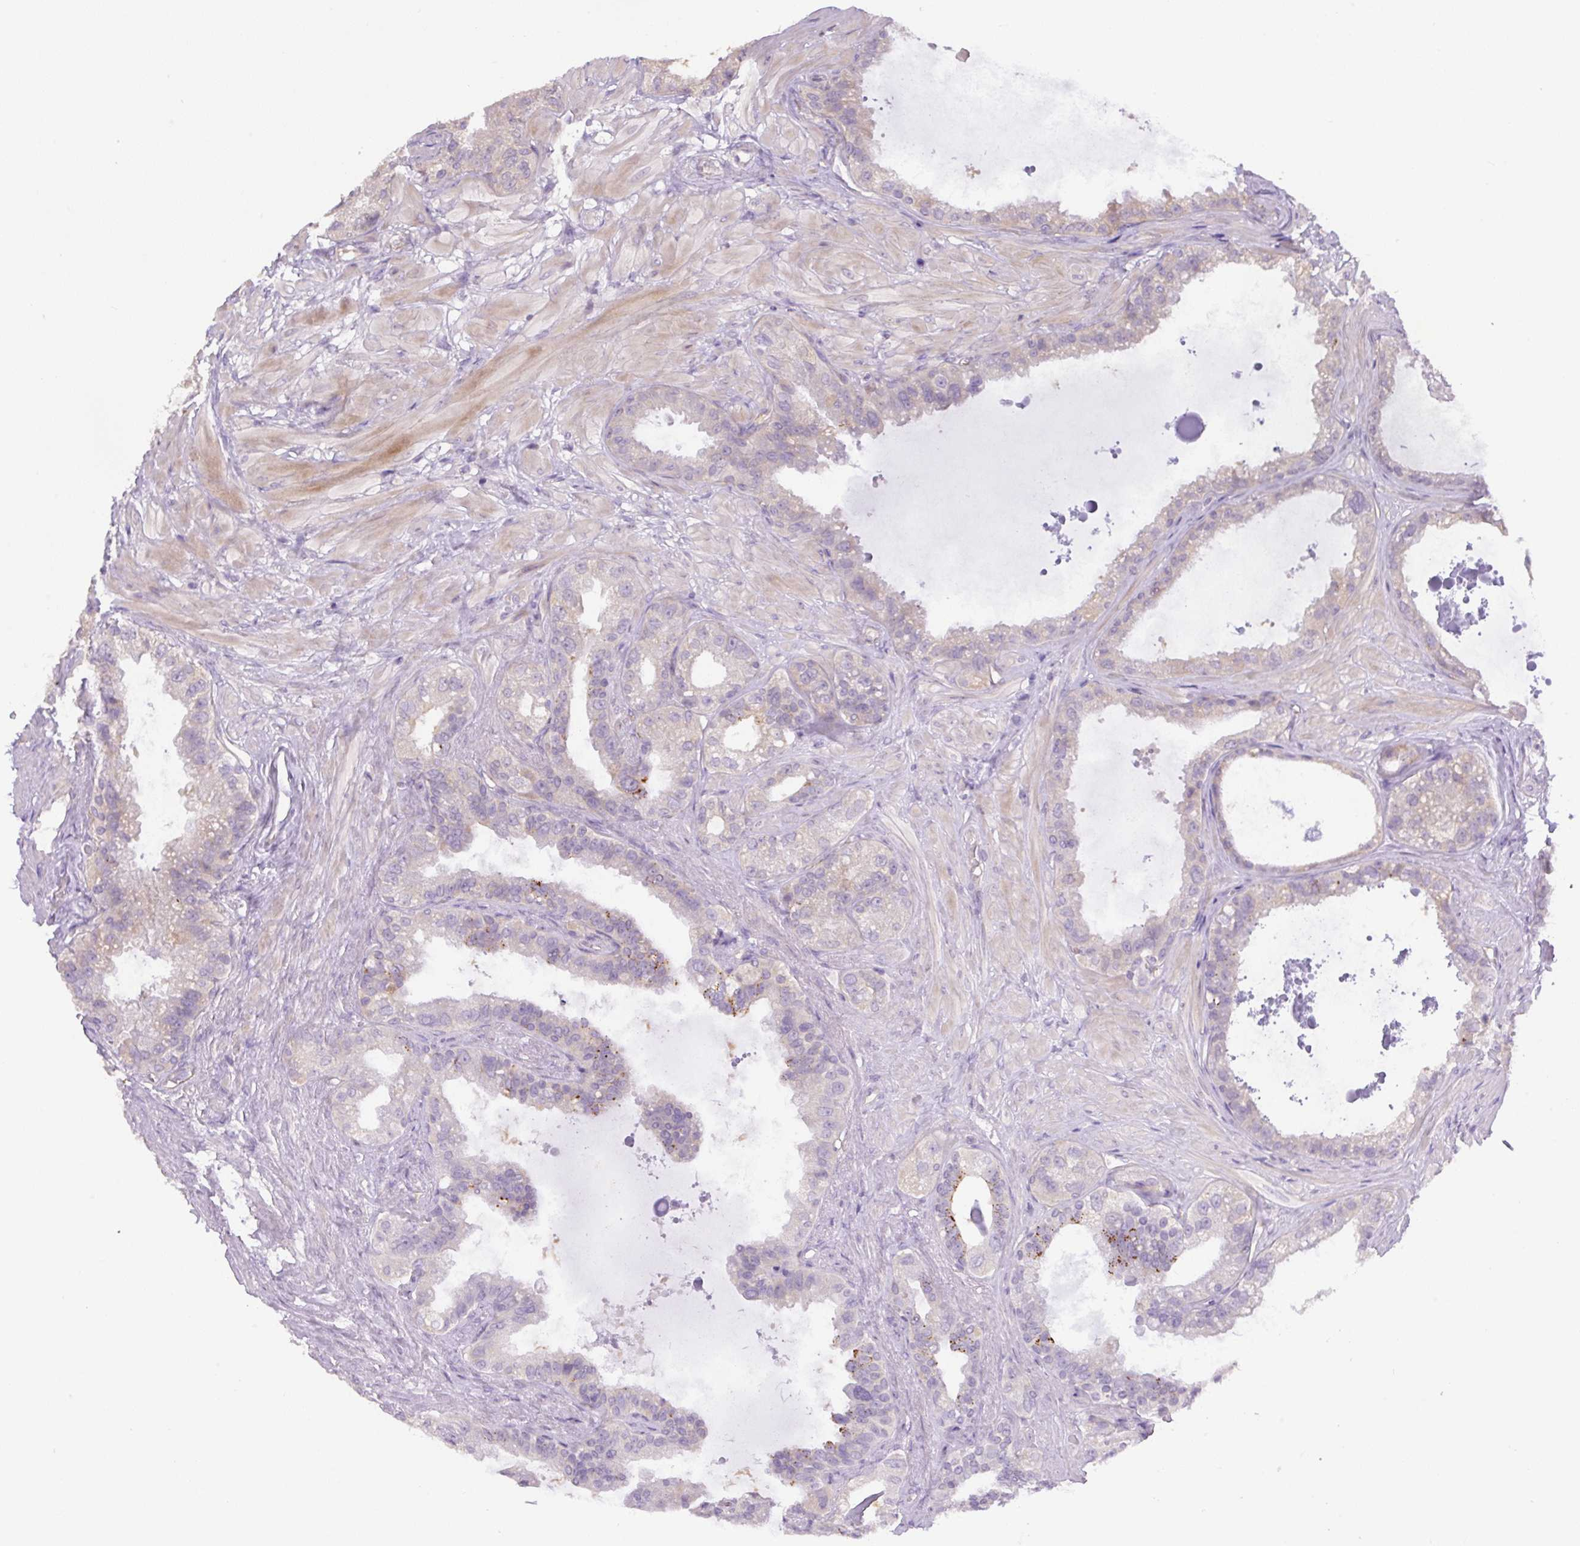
{"staining": {"intensity": "weak", "quantity": "<25%", "location": "cytoplasmic/membranous"}, "tissue": "seminal vesicle", "cell_type": "Glandular cells", "image_type": "normal", "snomed": [{"axis": "morphology", "description": "Normal tissue, NOS"}, {"axis": "topography", "description": "Seminal veicle"}, {"axis": "topography", "description": "Peripheral nerve tissue"}], "caption": "Photomicrograph shows no significant protein staining in glandular cells of normal seminal vesicle. (DAB (3,3'-diaminobenzidine) immunohistochemistry (IHC), high magnification).", "gene": "UBL3", "patient": {"sex": "male", "age": 76}}